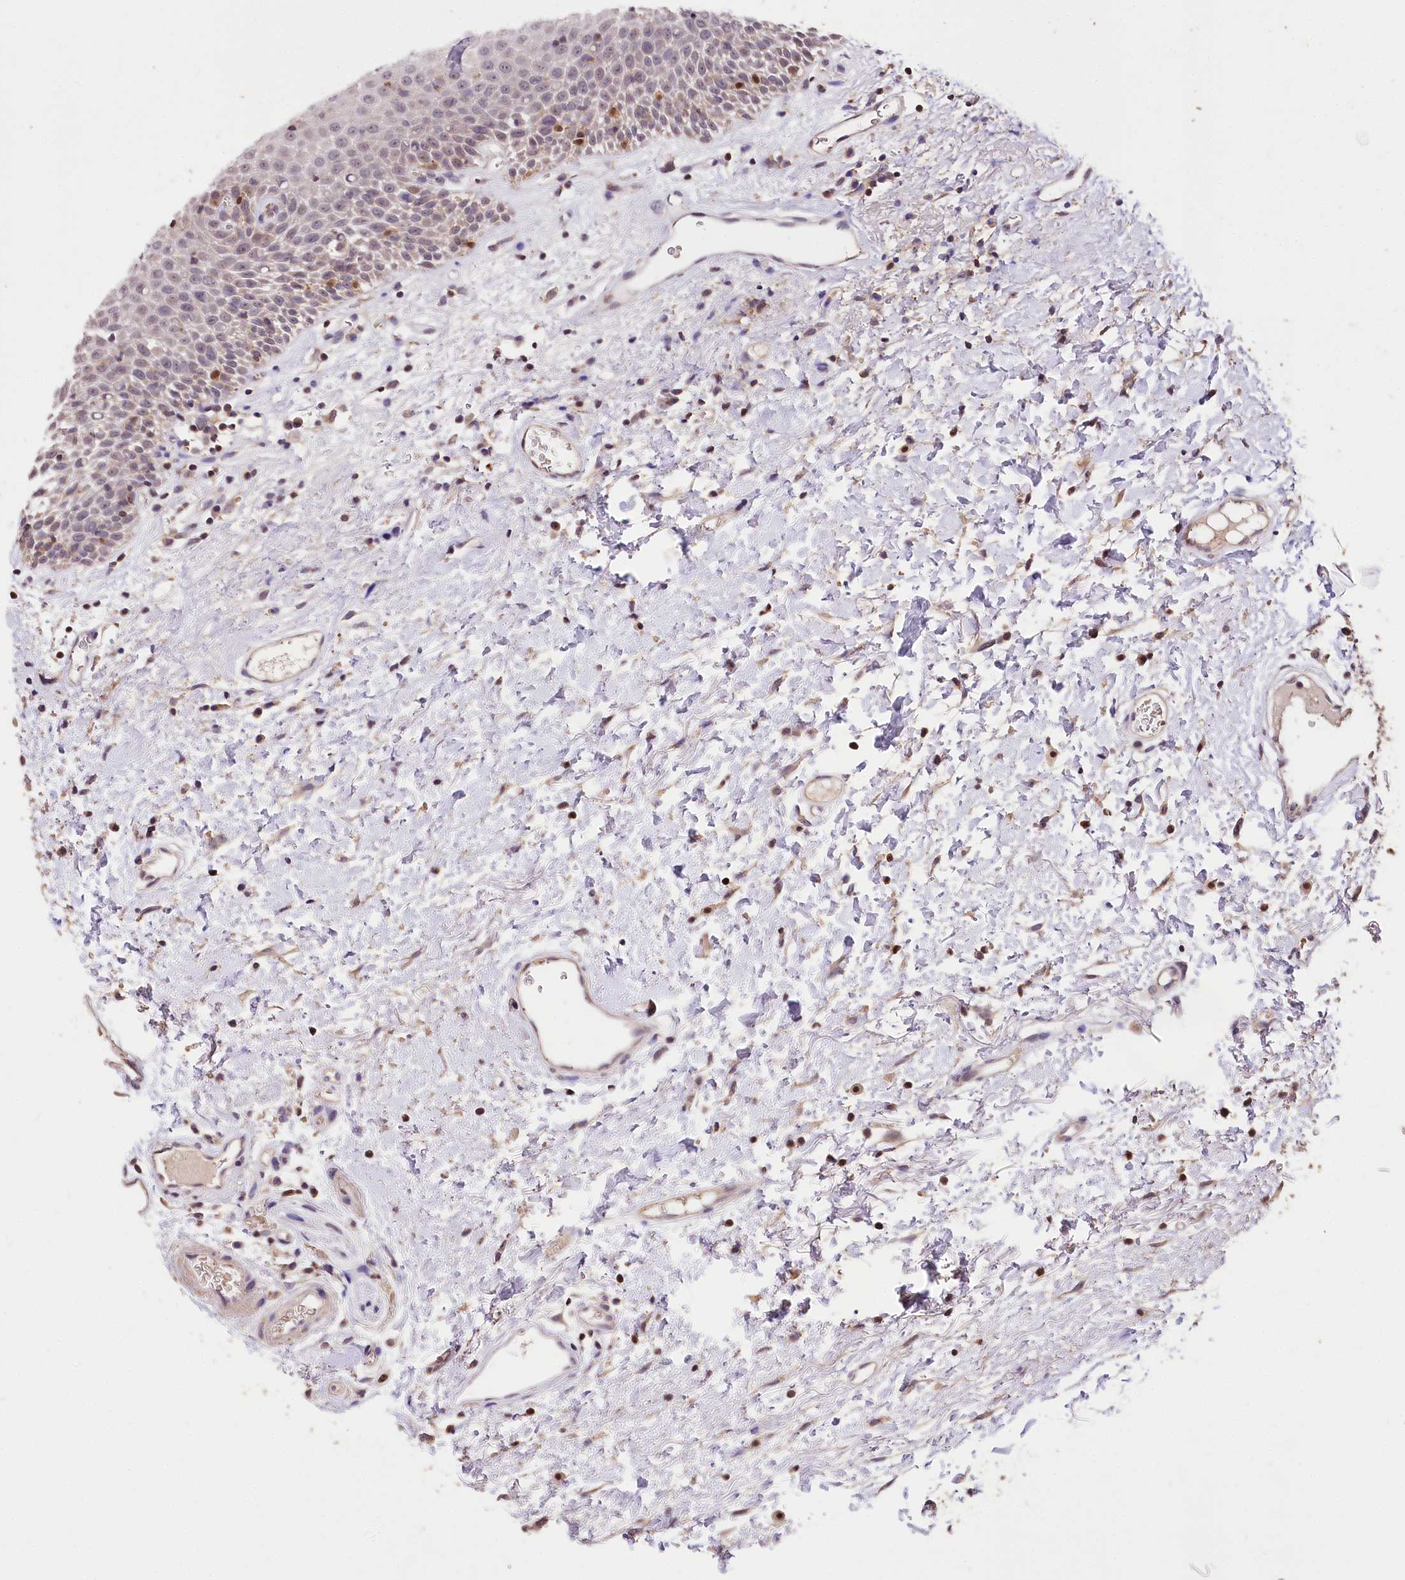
{"staining": {"intensity": "moderate", "quantity": "<25%", "location": "nuclear"}, "tissue": "oral mucosa", "cell_type": "Squamous epithelial cells", "image_type": "normal", "snomed": [{"axis": "morphology", "description": "Normal tissue, NOS"}, {"axis": "topography", "description": "Oral tissue"}], "caption": "Immunohistochemistry (DAB) staining of benign human oral mucosa demonstrates moderate nuclear protein positivity in about <25% of squamous epithelial cells. Immunohistochemistry (ihc) stains the protein of interest in brown and the nuclei are stained blue.", "gene": "SERGEF", "patient": {"sex": "male", "age": 74}}